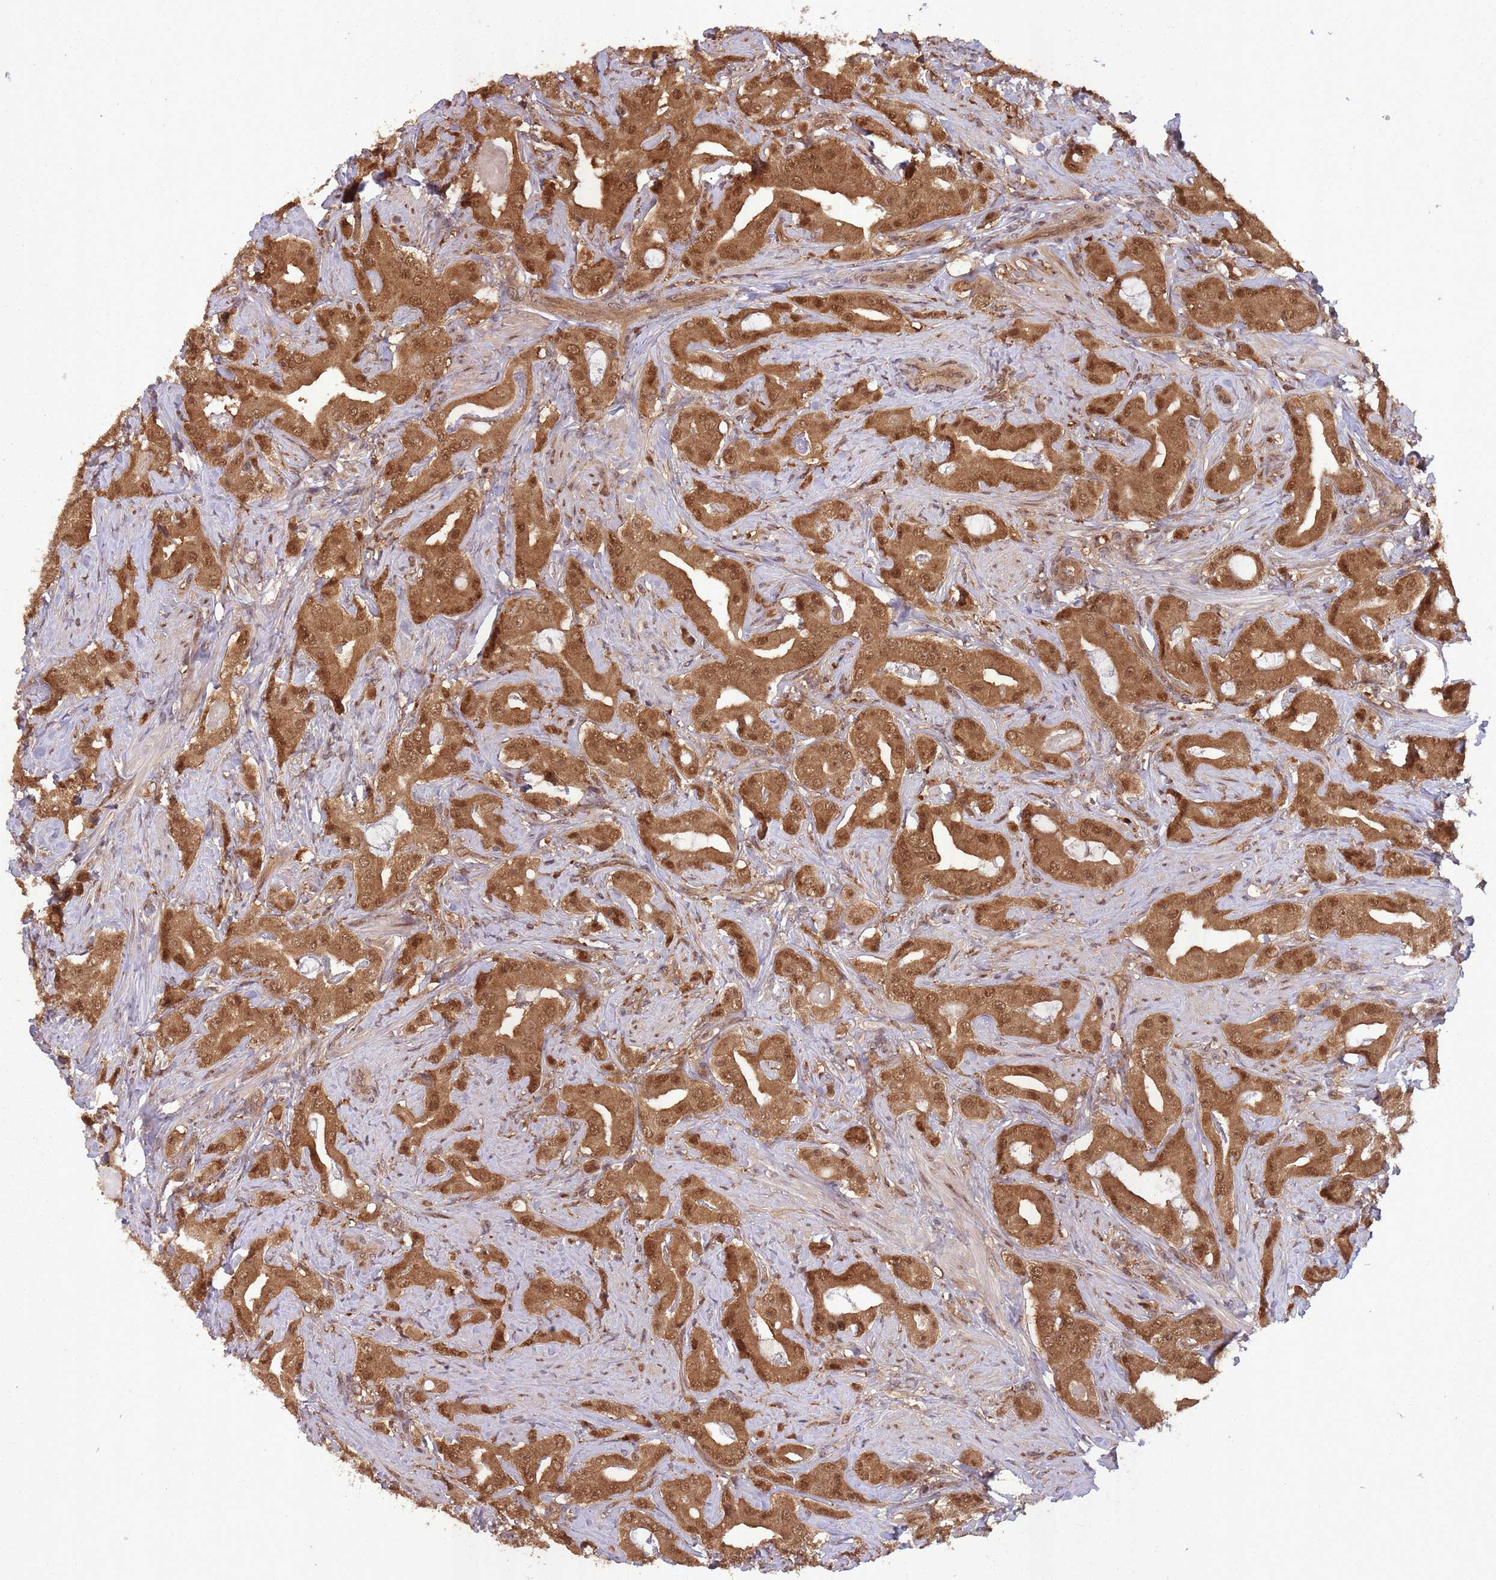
{"staining": {"intensity": "strong", "quantity": ">75%", "location": "cytoplasmic/membranous,nuclear"}, "tissue": "prostate cancer", "cell_type": "Tumor cells", "image_type": "cancer", "snomed": [{"axis": "morphology", "description": "Adenocarcinoma, High grade"}, {"axis": "topography", "description": "Prostate"}], "caption": "The photomicrograph shows immunohistochemical staining of prostate high-grade adenocarcinoma. There is strong cytoplasmic/membranous and nuclear positivity is present in about >75% of tumor cells.", "gene": "PPP6R3", "patient": {"sex": "male", "age": 63}}